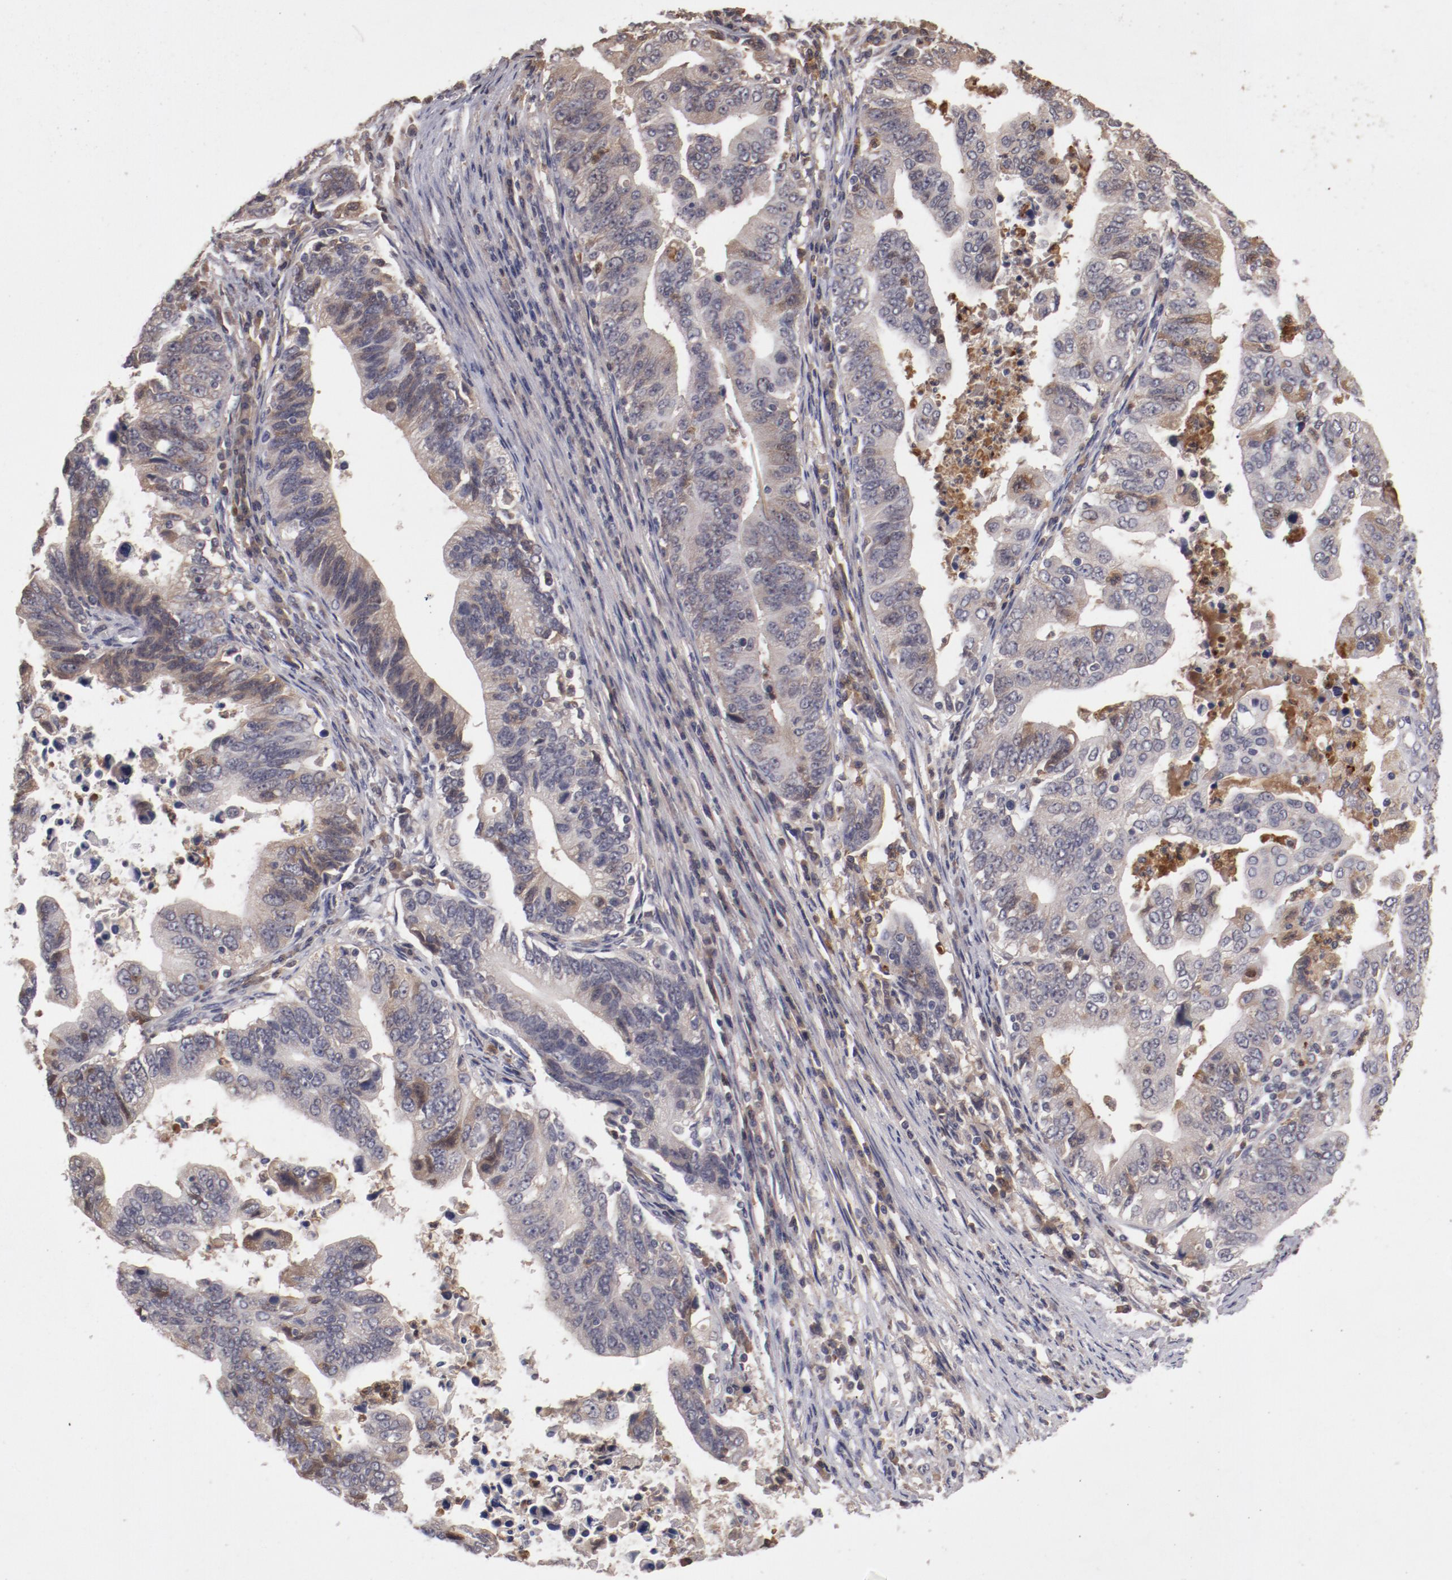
{"staining": {"intensity": "weak", "quantity": "<25%", "location": "cytoplasmic/membranous"}, "tissue": "stomach cancer", "cell_type": "Tumor cells", "image_type": "cancer", "snomed": [{"axis": "morphology", "description": "Adenocarcinoma, NOS"}, {"axis": "topography", "description": "Stomach, upper"}], "caption": "Stomach cancer was stained to show a protein in brown. There is no significant positivity in tumor cells.", "gene": "CP", "patient": {"sex": "female", "age": 50}}